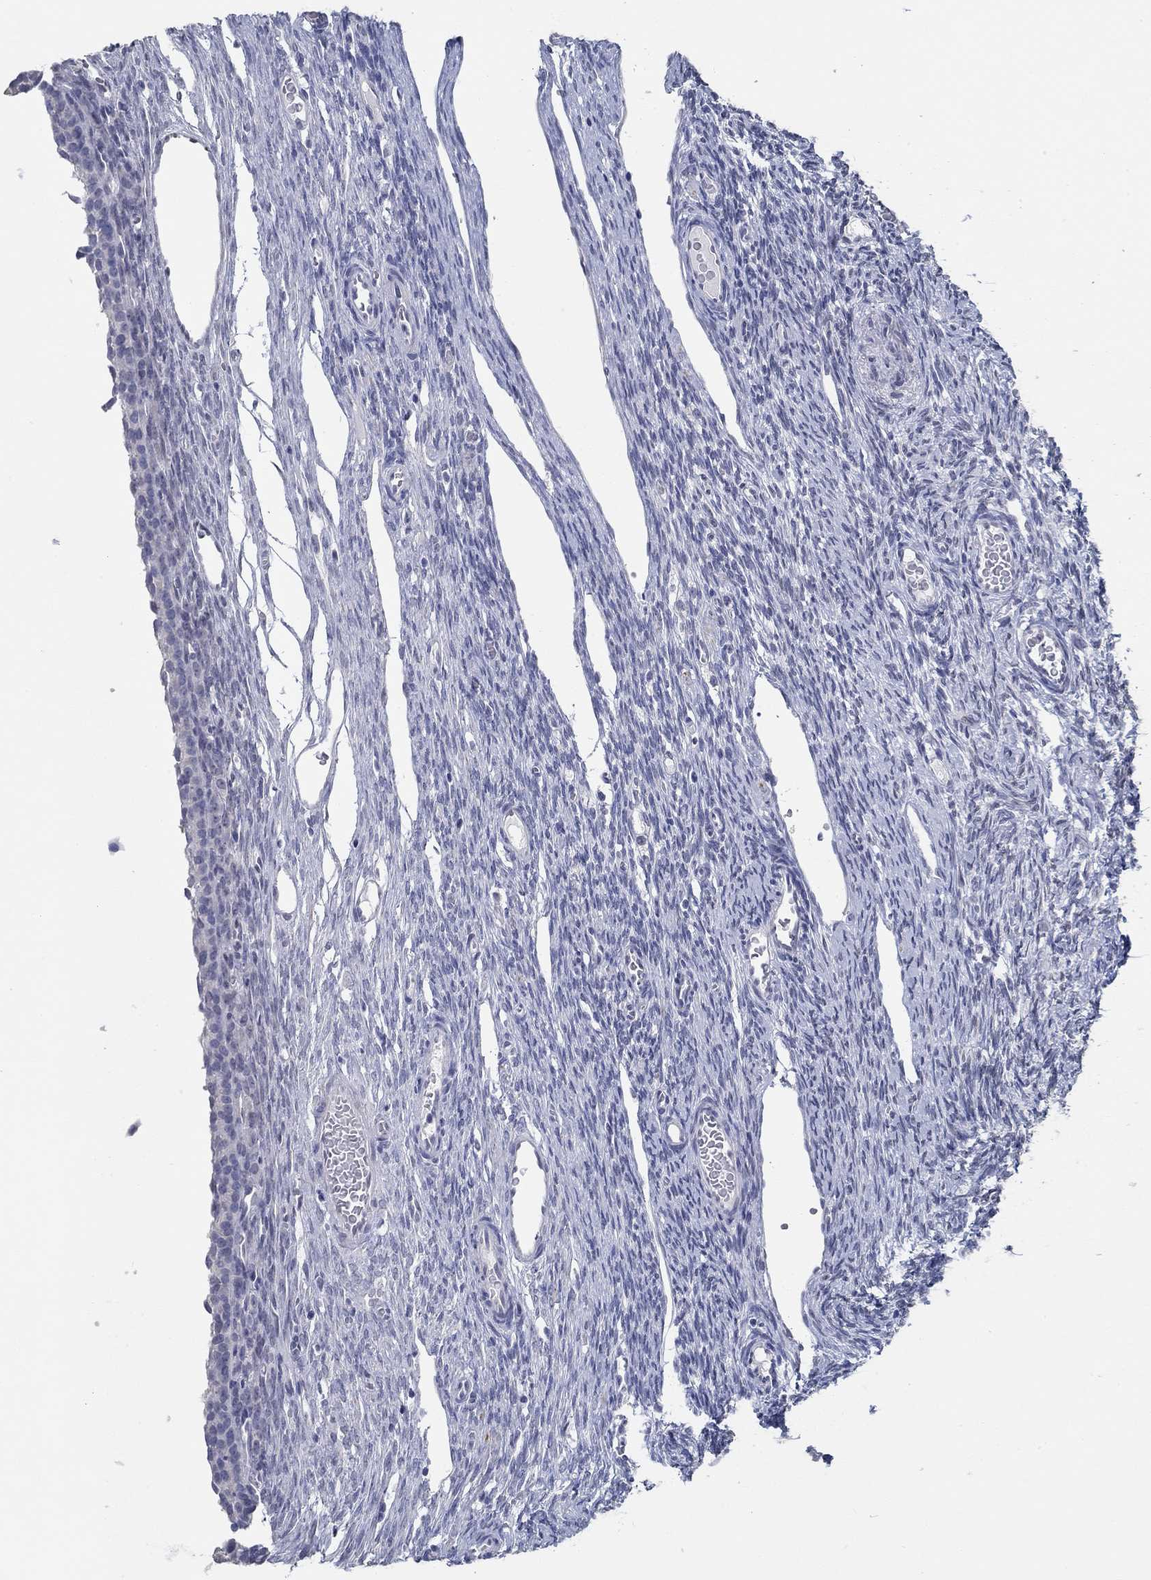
{"staining": {"intensity": "negative", "quantity": "none", "location": "none"}, "tissue": "ovary", "cell_type": "Follicle cells", "image_type": "normal", "snomed": [{"axis": "morphology", "description": "Normal tissue, NOS"}, {"axis": "topography", "description": "Ovary"}], "caption": "This is a image of immunohistochemistry (IHC) staining of unremarkable ovary, which shows no expression in follicle cells.", "gene": "NUP155", "patient": {"sex": "female", "age": 27}}